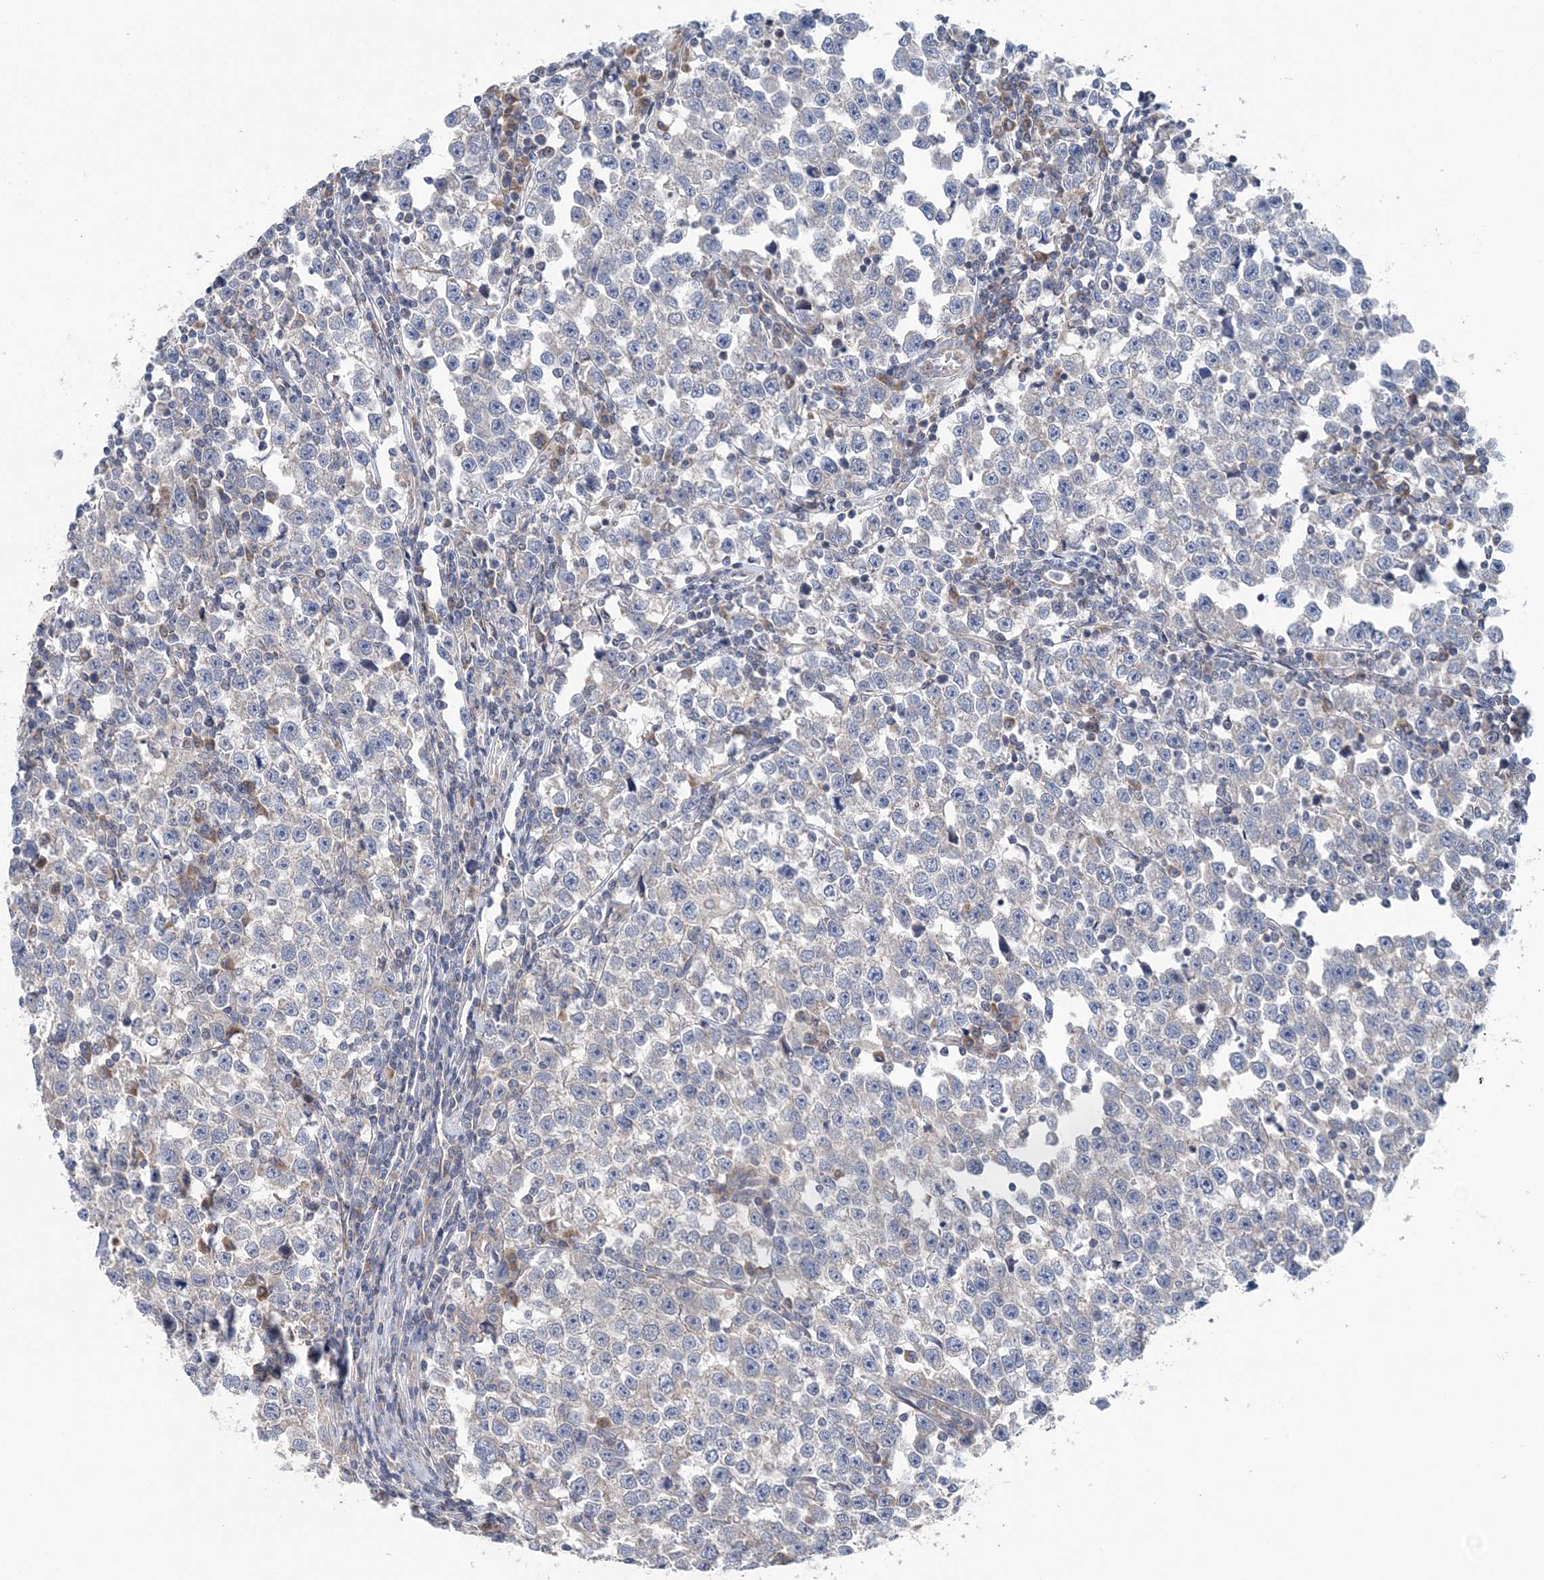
{"staining": {"intensity": "negative", "quantity": "none", "location": "none"}, "tissue": "testis cancer", "cell_type": "Tumor cells", "image_type": "cancer", "snomed": [{"axis": "morphology", "description": "Normal tissue, NOS"}, {"axis": "morphology", "description": "Seminoma, NOS"}, {"axis": "topography", "description": "Testis"}], "caption": "Tumor cells show no significant protein positivity in seminoma (testis).", "gene": "COPE", "patient": {"sex": "male", "age": 43}}